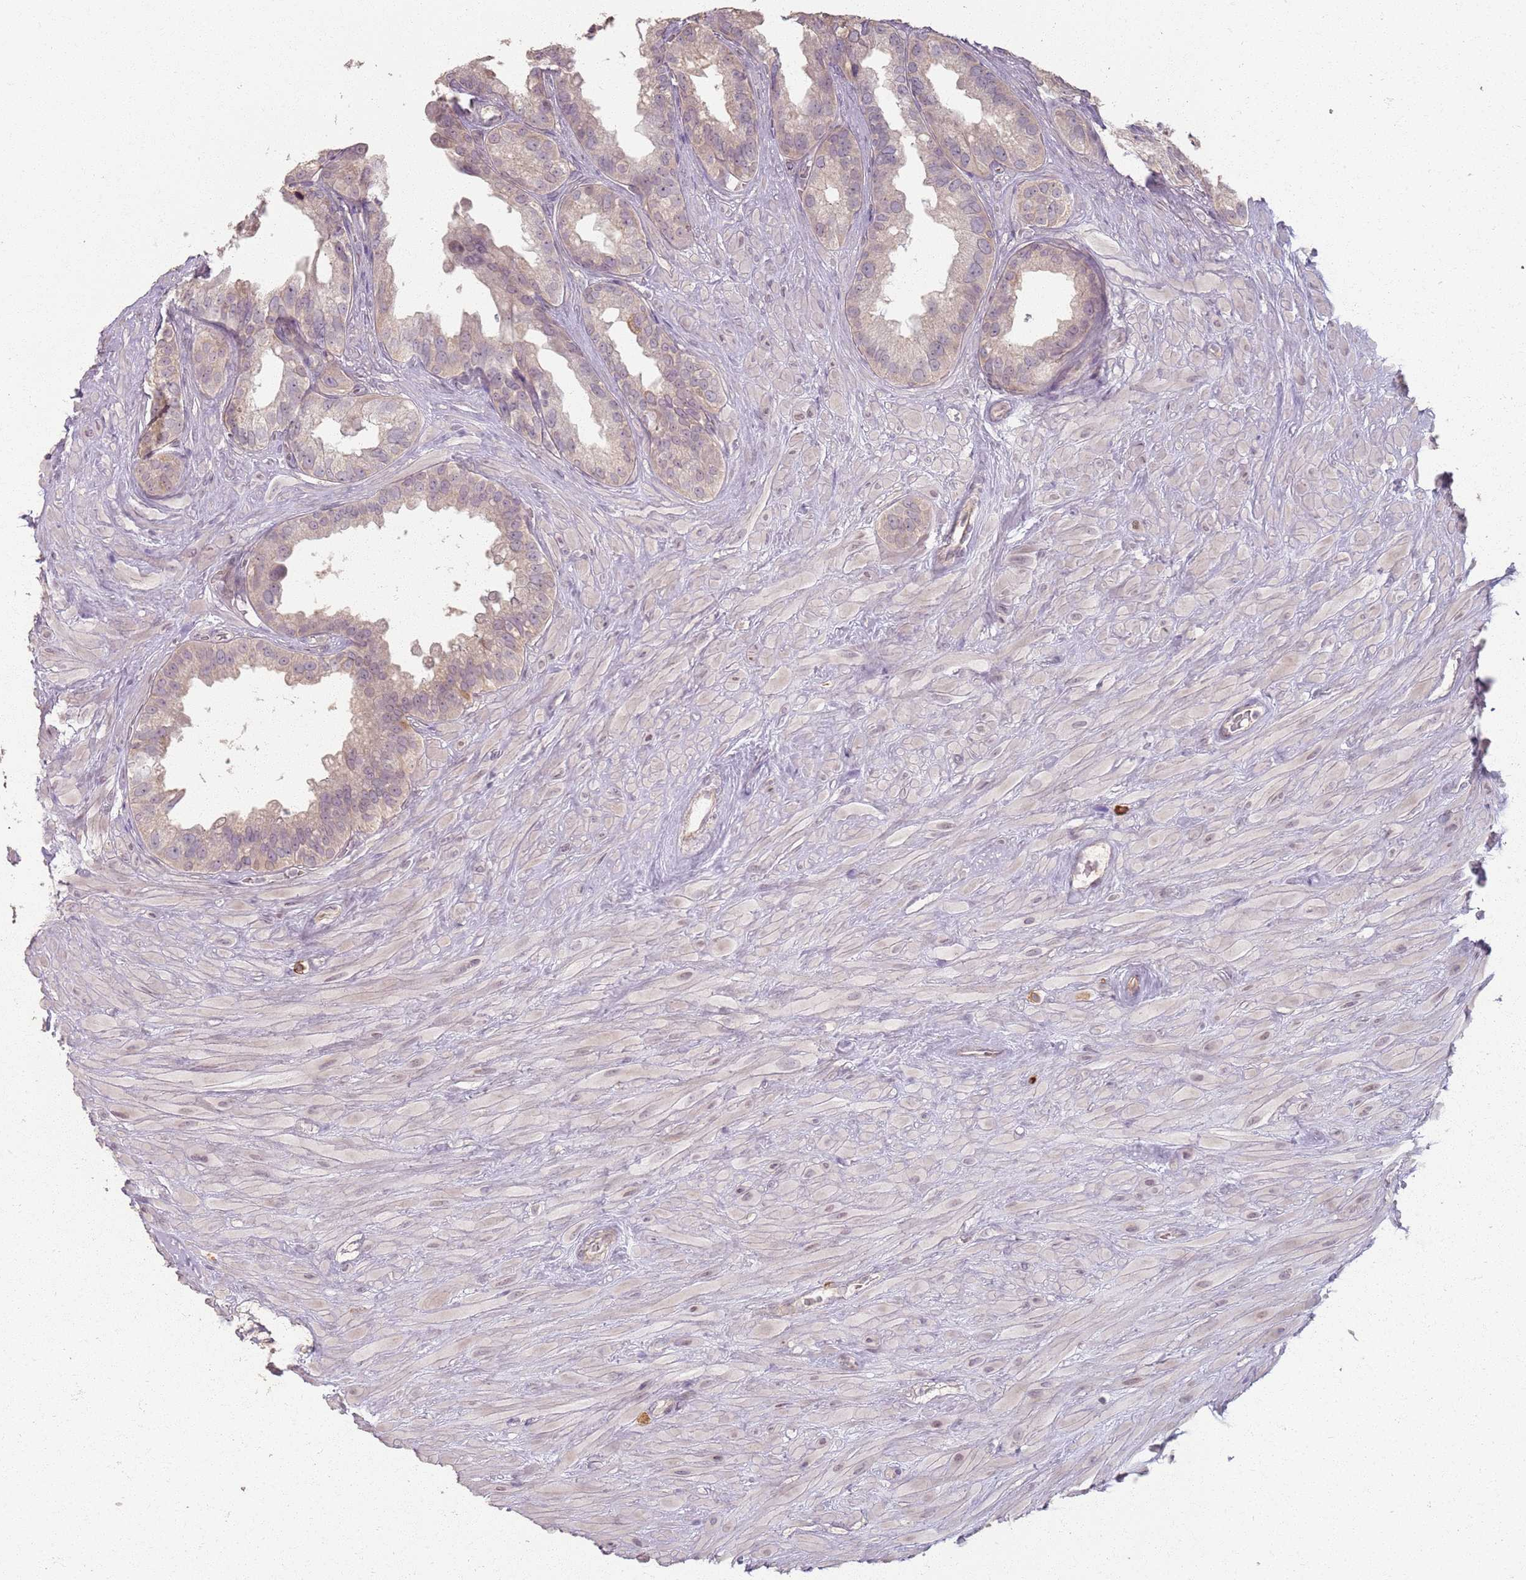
{"staining": {"intensity": "weak", "quantity": "<25%", "location": "cytoplasmic/membranous"}, "tissue": "seminal vesicle", "cell_type": "Glandular cells", "image_type": "normal", "snomed": [{"axis": "morphology", "description": "Normal tissue, NOS"}, {"axis": "topography", "description": "Seminal veicle"}], "caption": "A photomicrograph of seminal vesicle stained for a protein shows no brown staining in glandular cells.", "gene": "CCDC168", "patient": {"sex": "male", "age": 80}}